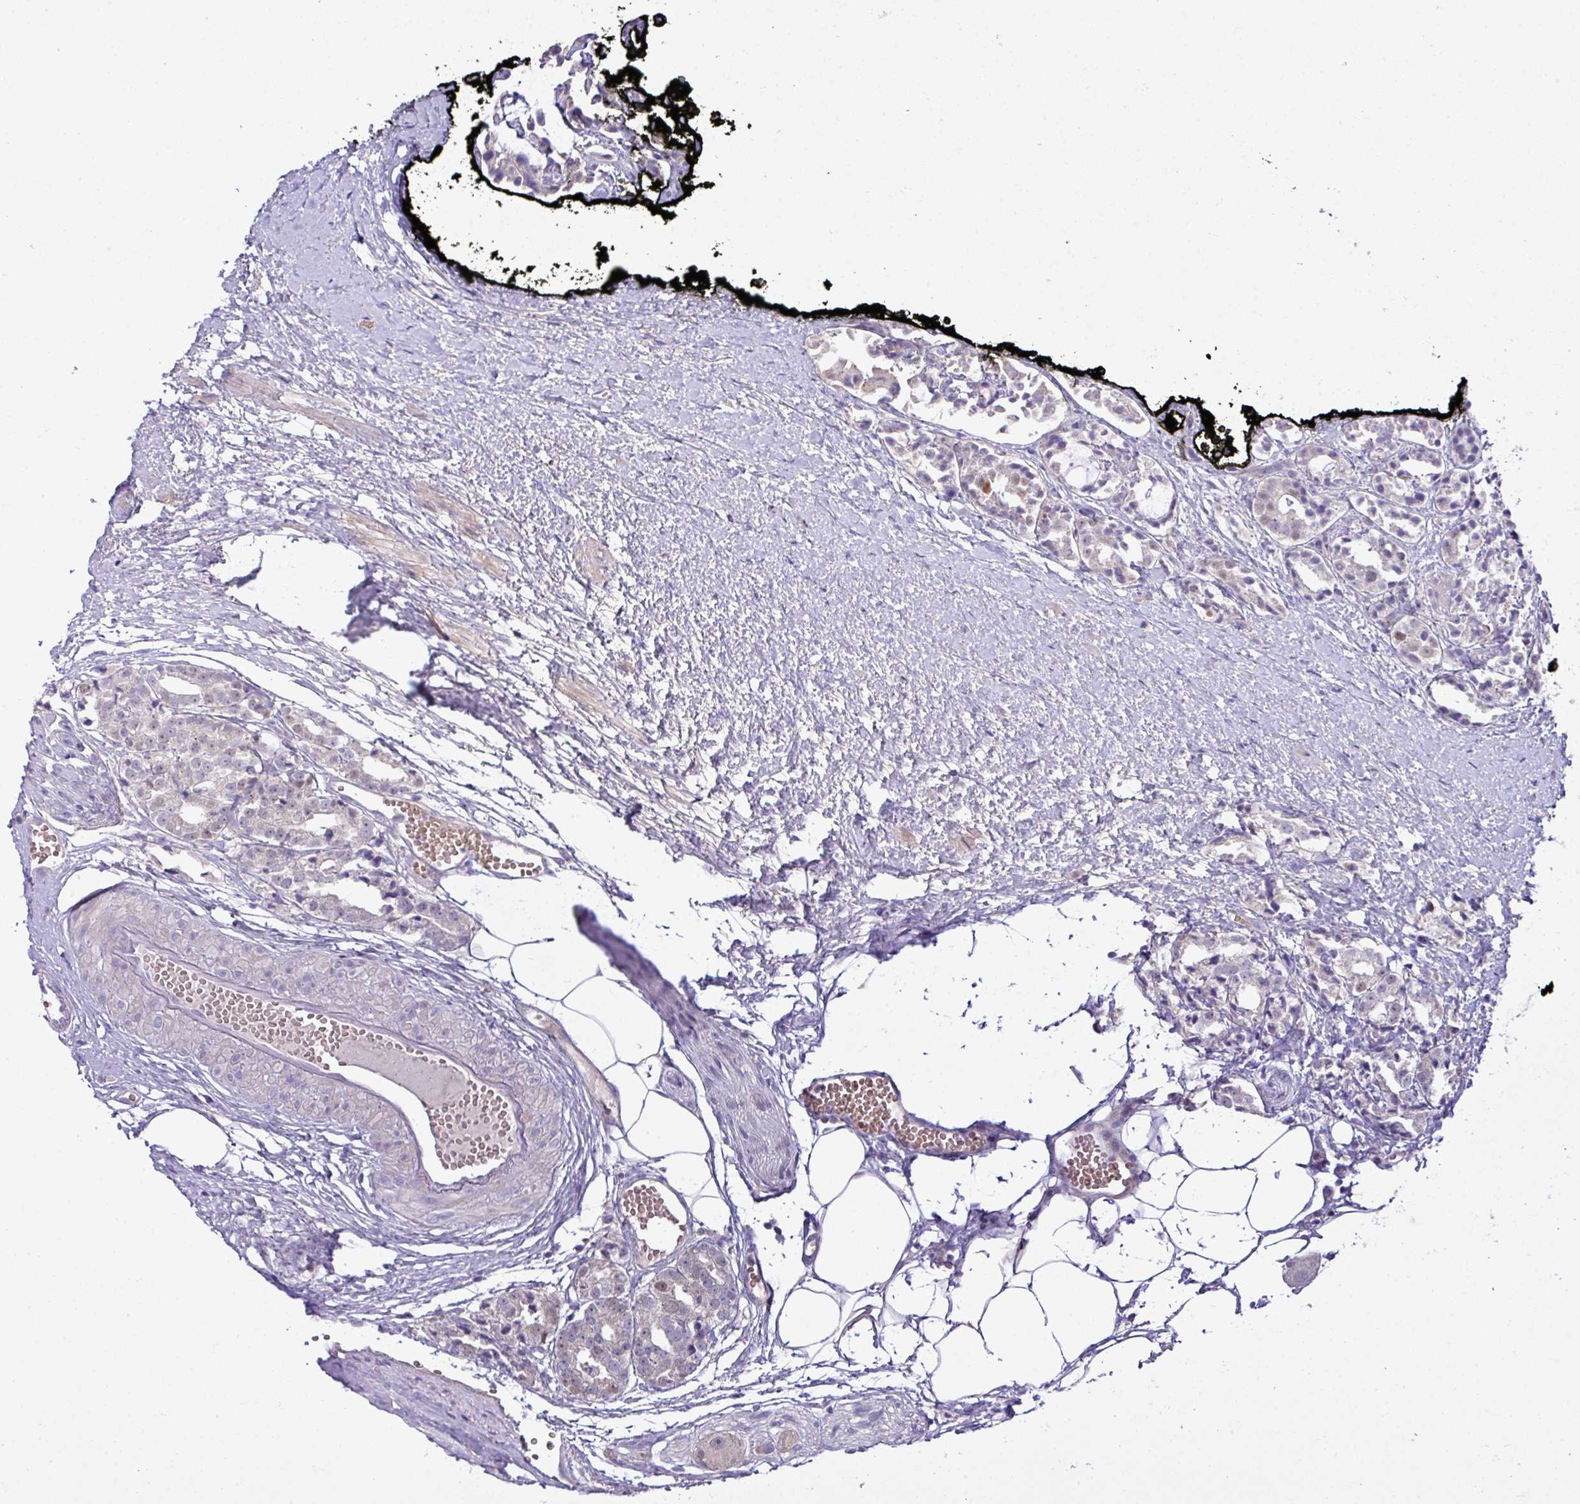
{"staining": {"intensity": "negative", "quantity": "none", "location": "none"}, "tissue": "prostate cancer", "cell_type": "Tumor cells", "image_type": "cancer", "snomed": [{"axis": "morphology", "description": "Adenocarcinoma, High grade"}, {"axis": "topography", "description": "Prostate"}], "caption": "Immunohistochemistry (IHC) image of human prostate cancer stained for a protein (brown), which shows no positivity in tumor cells.", "gene": "SLAMF6", "patient": {"sex": "male", "age": 71}}